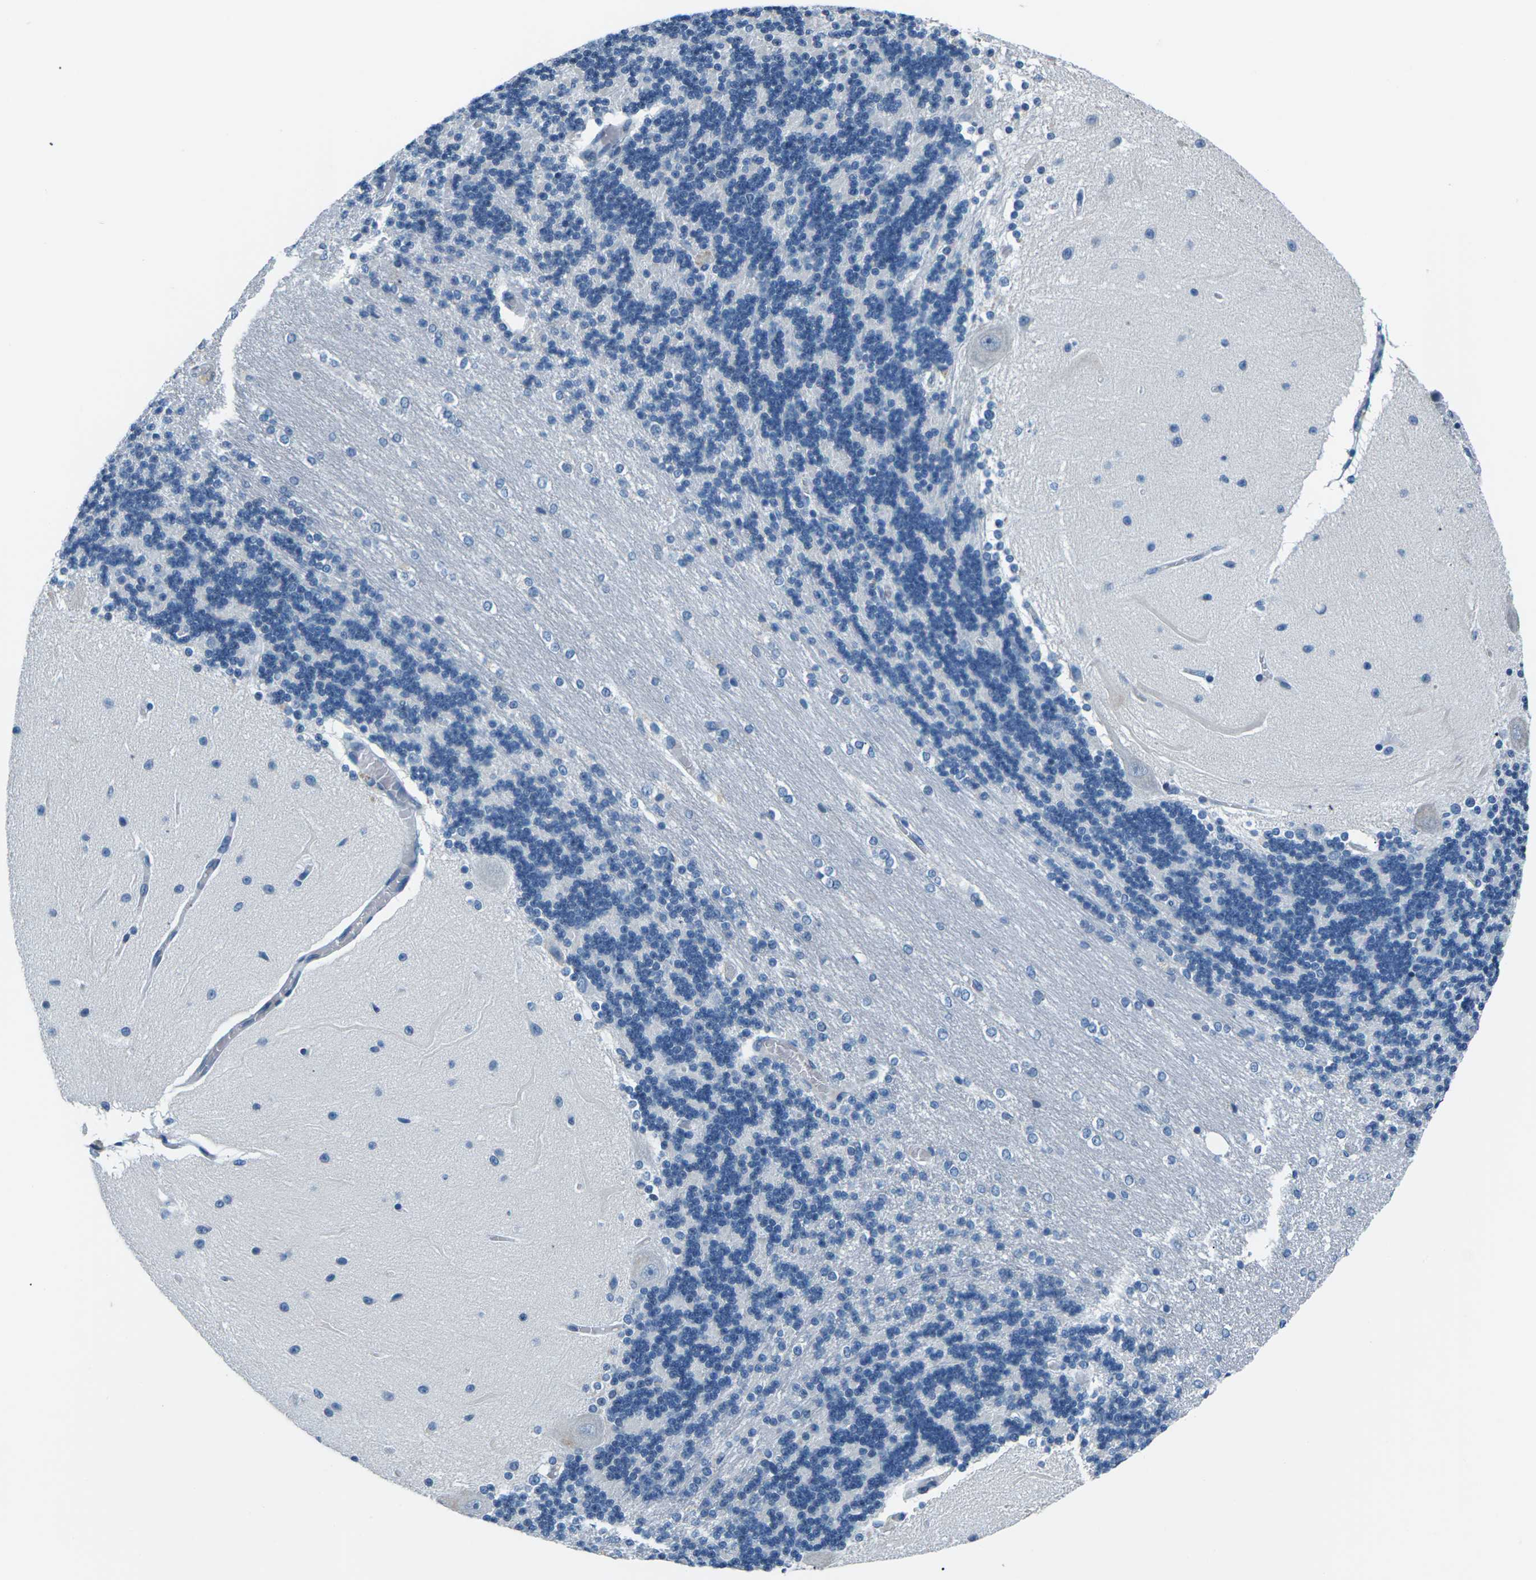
{"staining": {"intensity": "negative", "quantity": "none", "location": "none"}, "tissue": "cerebellum", "cell_type": "Cells in granular layer", "image_type": "normal", "snomed": [{"axis": "morphology", "description": "Normal tissue, NOS"}, {"axis": "topography", "description": "Cerebellum"}], "caption": "This is an immunohistochemistry micrograph of normal cerebellum. There is no staining in cells in granular layer.", "gene": "UMOD", "patient": {"sex": "female", "age": 54}}